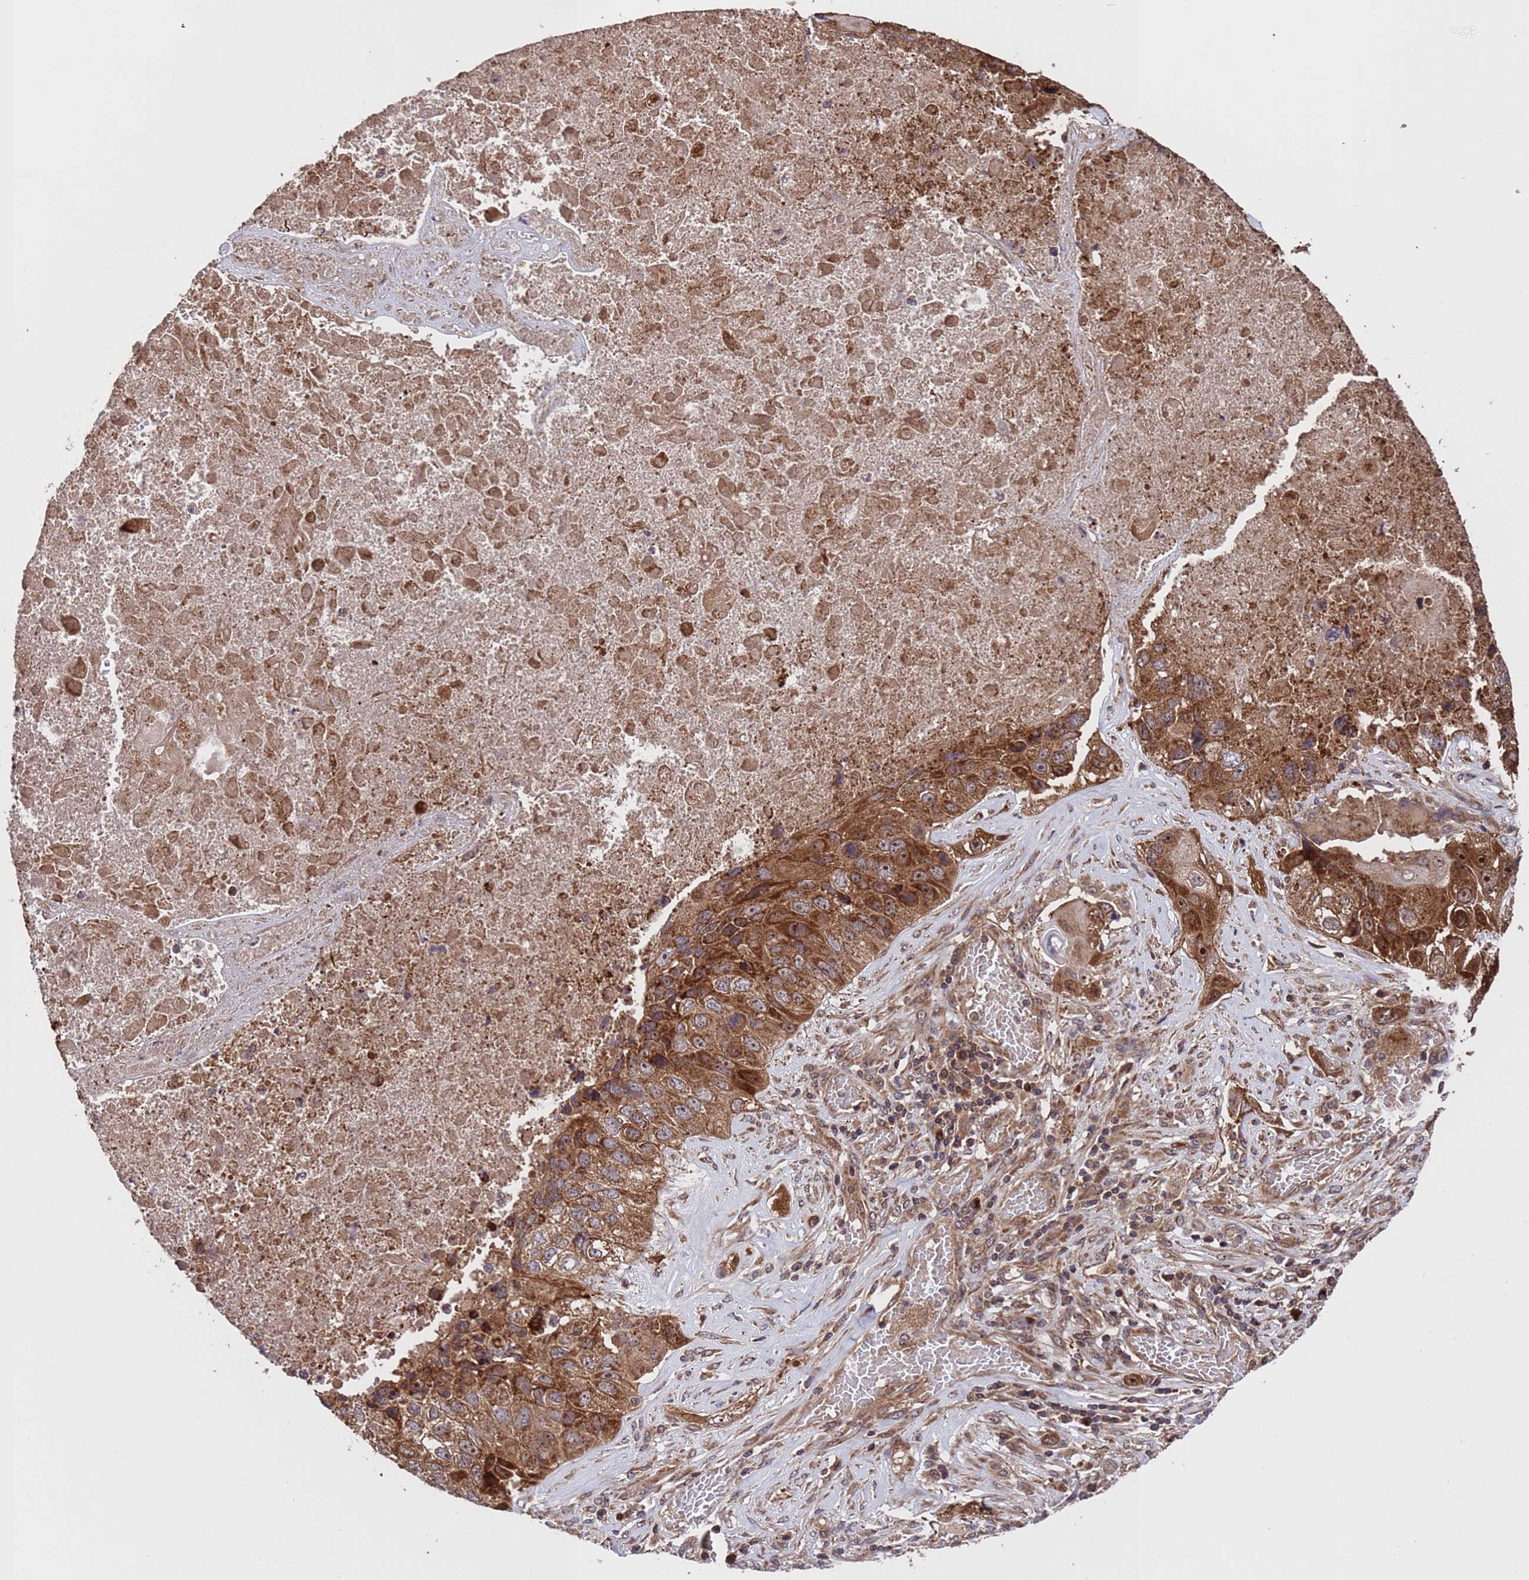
{"staining": {"intensity": "strong", "quantity": ">75%", "location": "cytoplasmic/membranous,nuclear"}, "tissue": "lung cancer", "cell_type": "Tumor cells", "image_type": "cancer", "snomed": [{"axis": "morphology", "description": "Squamous cell carcinoma, NOS"}, {"axis": "topography", "description": "Lung"}], "caption": "This is a micrograph of immunohistochemistry (IHC) staining of lung squamous cell carcinoma, which shows strong positivity in the cytoplasmic/membranous and nuclear of tumor cells.", "gene": "TSR3", "patient": {"sex": "male", "age": 61}}